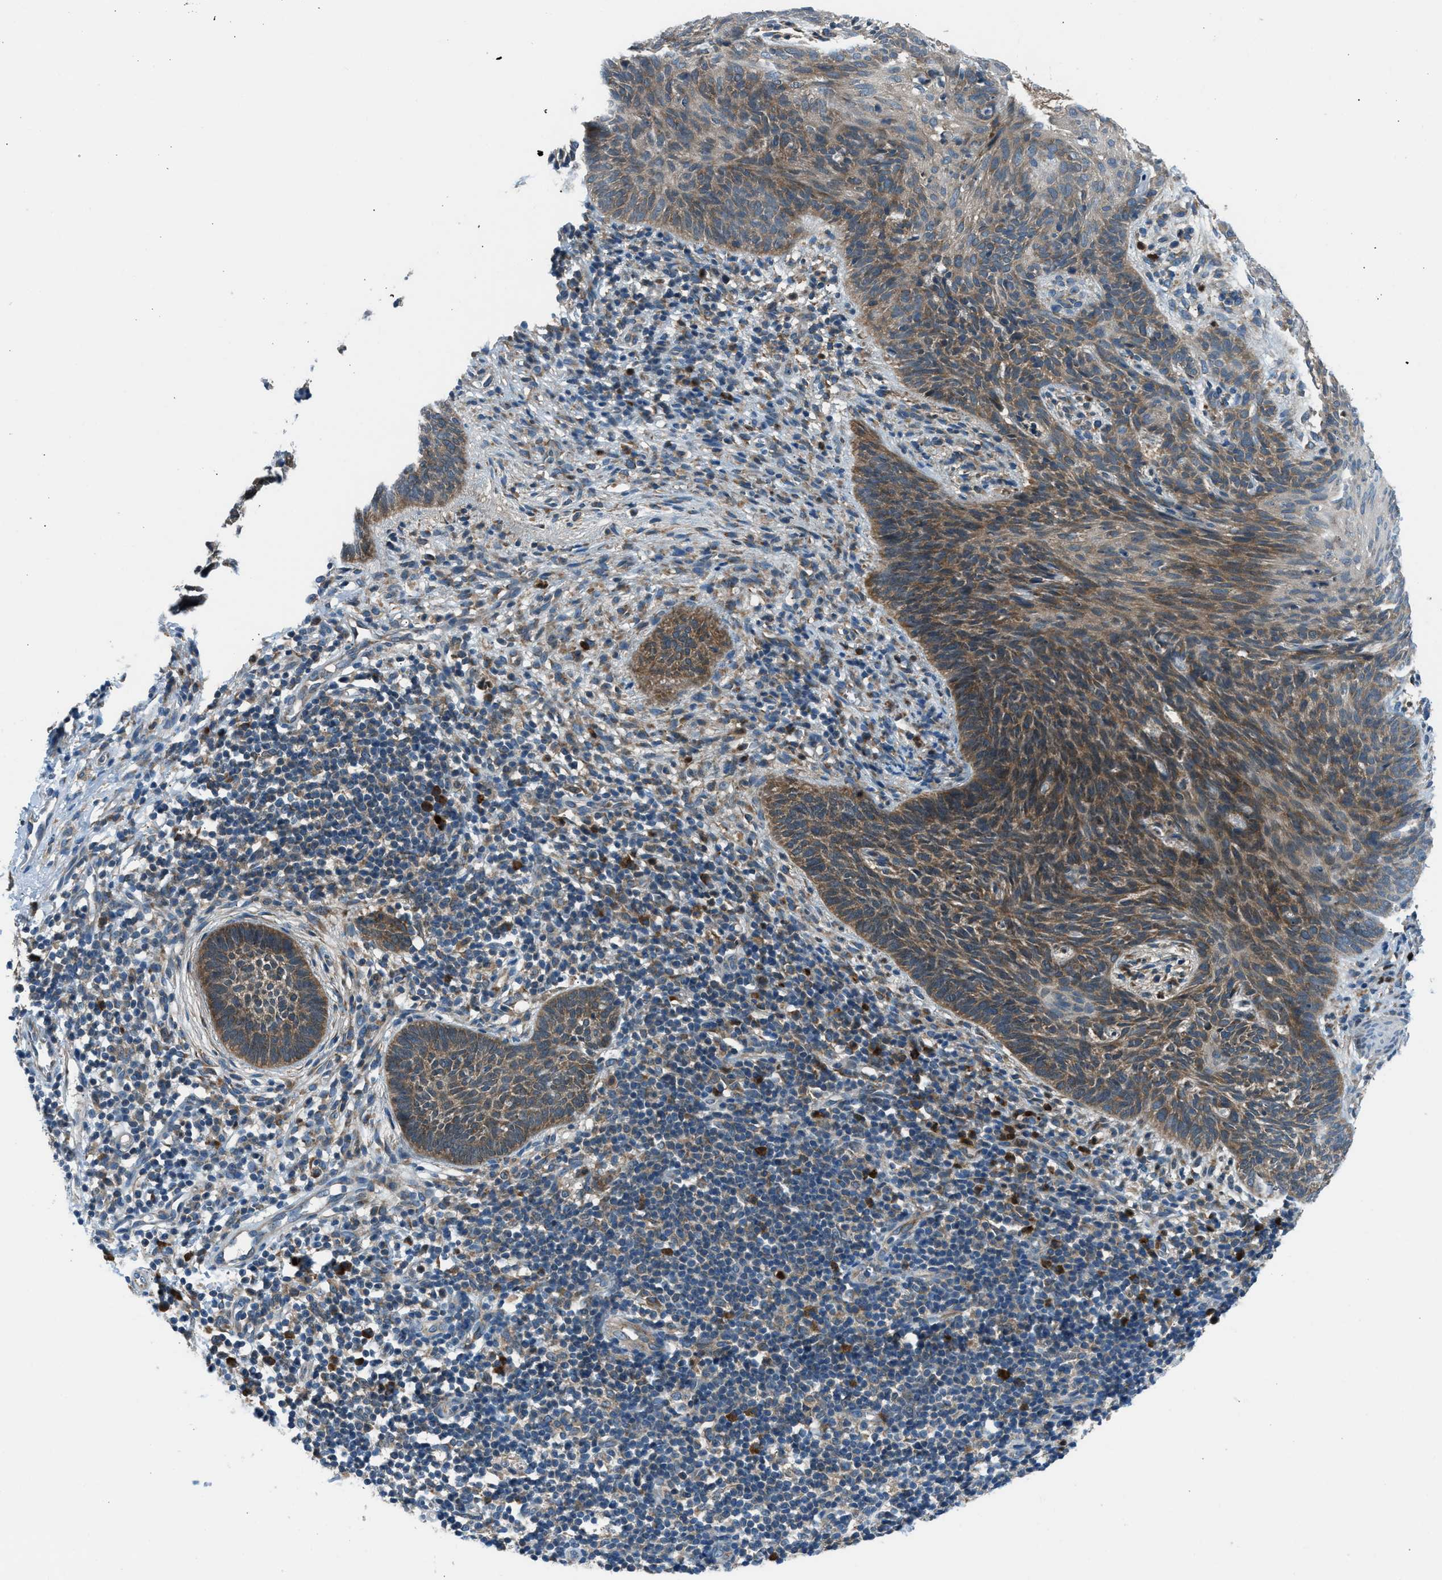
{"staining": {"intensity": "moderate", "quantity": "25%-75%", "location": "cytoplasmic/membranous"}, "tissue": "skin cancer", "cell_type": "Tumor cells", "image_type": "cancer", "snomed": [{"axis": "morphology", "description": "Basal cell carcinoma"}, {"axis": "topography", "description": "Skin"}], "caption": "Immunohistochemistry of skin cancer displays medium levels of moderate cytoplasmic/membranous staining in about 25%-75% of tumor cells.", "gene": "EDARADD", "patient": {"sex": "male", "age": 60}}